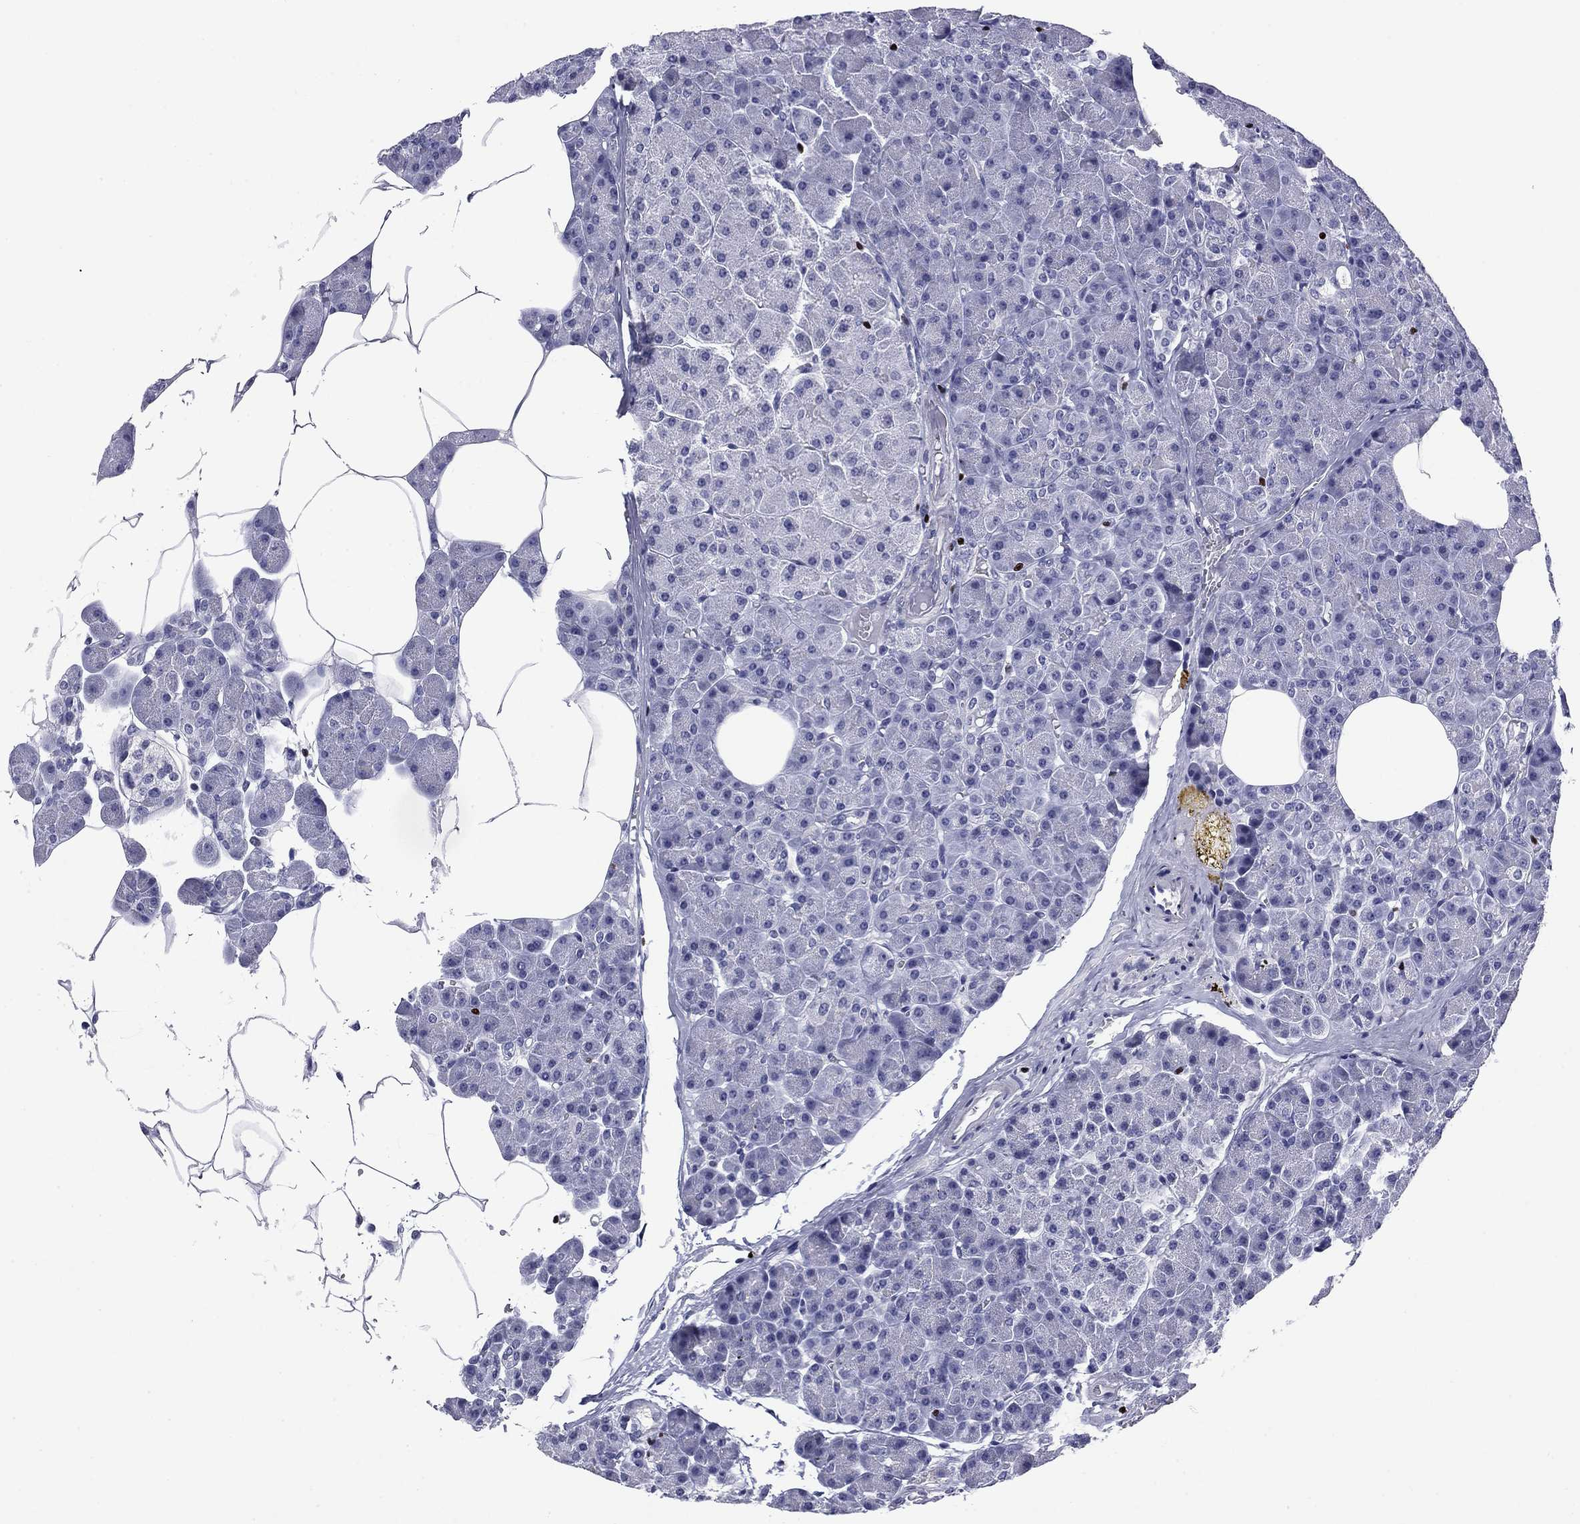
{"staining": {"intensity": "negative", "quantity": "none", "location": "none"}, "tissue": "pancreas", "cell_type": "Exocrine glandular cells", "image_type": "normal", "snomed": [{"axis": "morphology", "description": "Normal tissue, NOS"}, {"axis": "topography", "description": "Pancreas"}], "caption": "An immunohistochemistry micrograph of unremarkable pancreas is shown. There is no staining in exocrine glandular cells of pancreas. The staining is performed using DAB brown chromogen with nuclei counter-stained in using hematoxylin.", "gene": "IKZF3", "patient": {"sex": "female", "age": 45}}